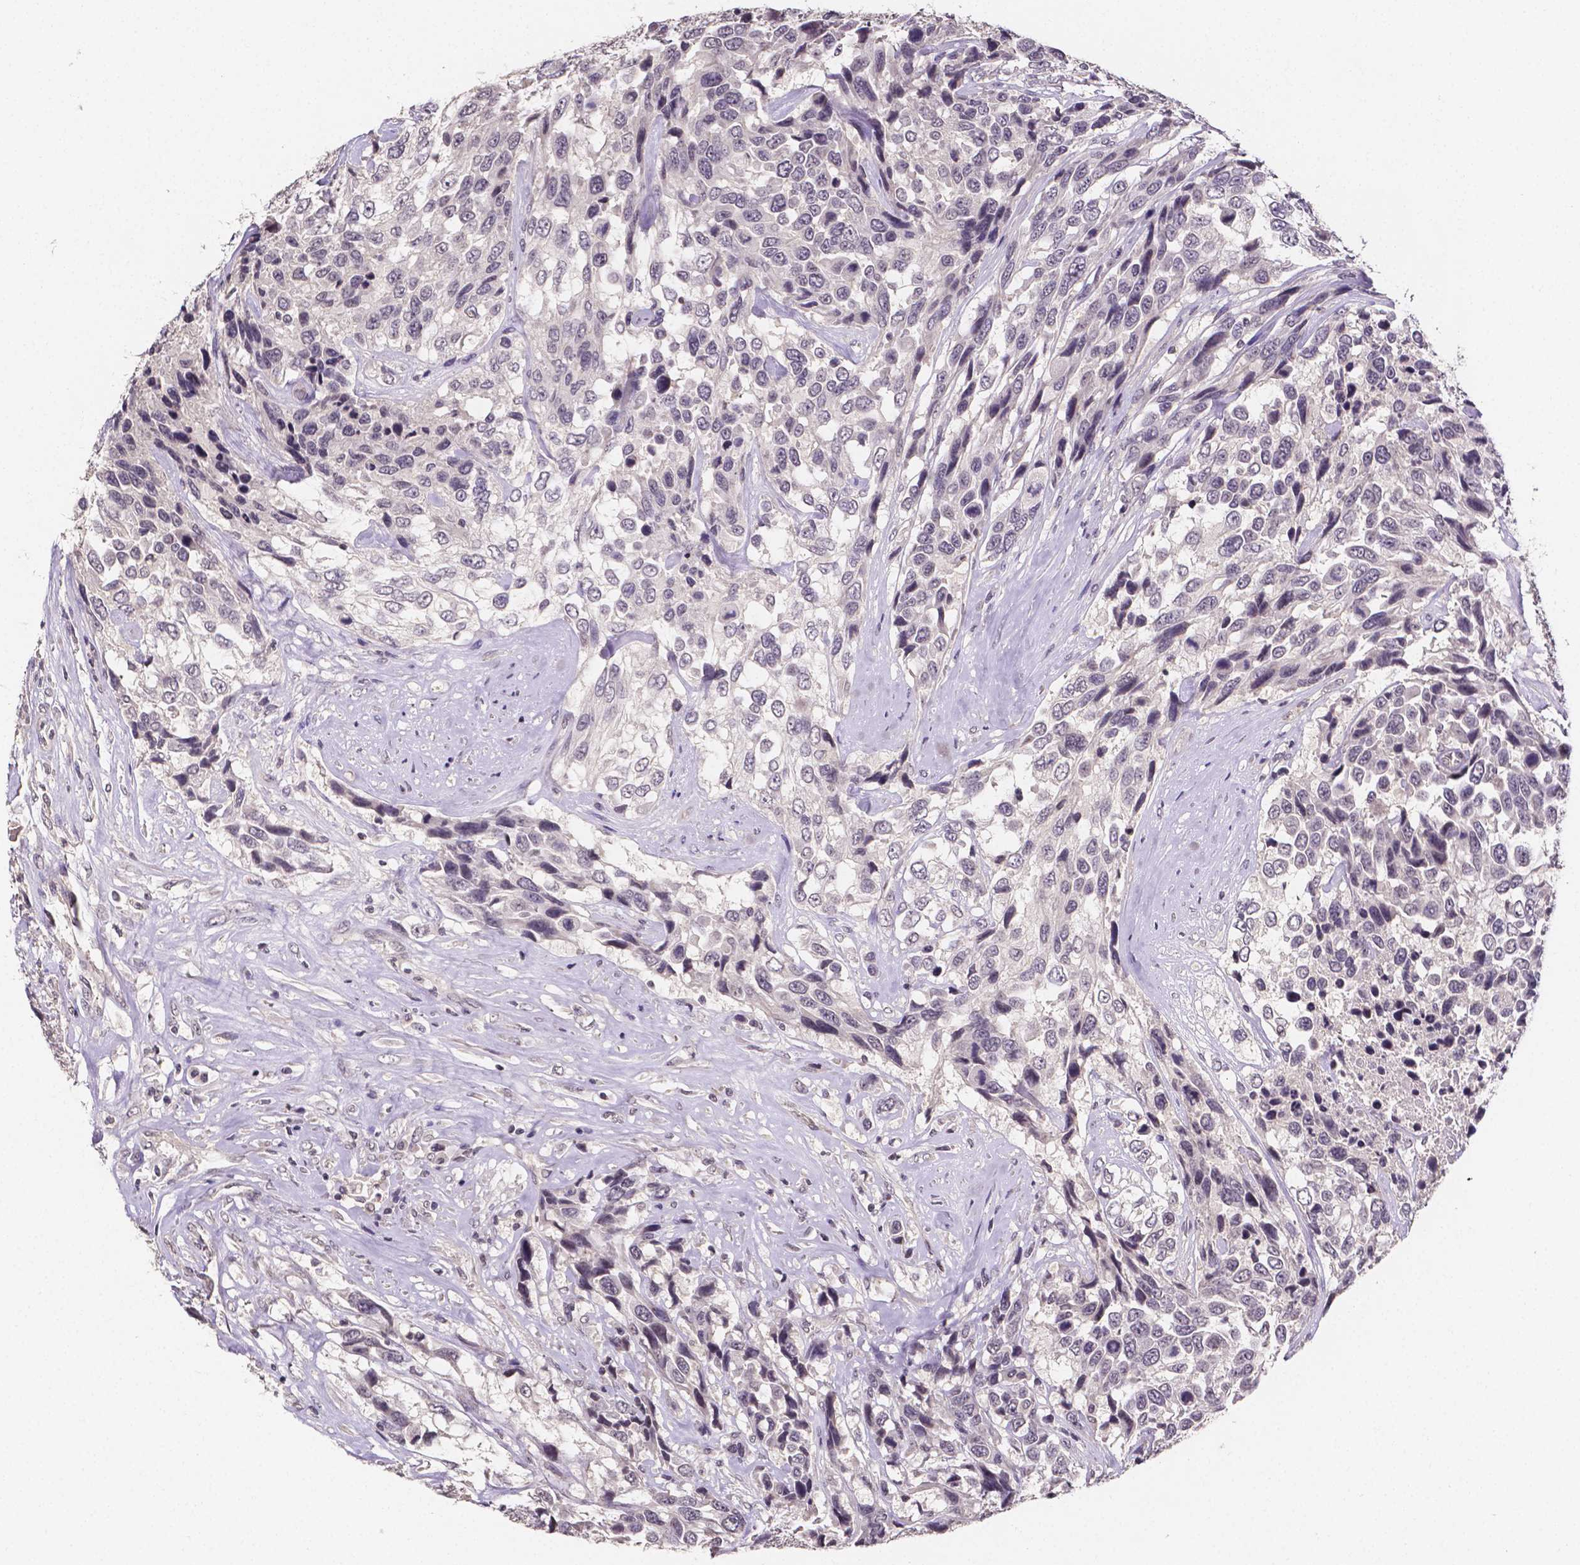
{"staining": {"intensity": "negative", "quantity": "none", "location": "none"}, "tissue": "urothelial cancer", "cell_type": "Tumor cells", "image_type": "cancer", "snomed": [{"axis": "morphology", "description": "Urothelial carcinoma, High grade"}, {"axis": "topography", "description": "Urinary bladder"}], "caption": "A high-resolution image shows immunohistochemistry staining of urothelial carcinoma (high-grade), which exhibits no significant expression in tumor cells.", "gene": "NRGN", "patient": {"sex": "female", "age": 70}}